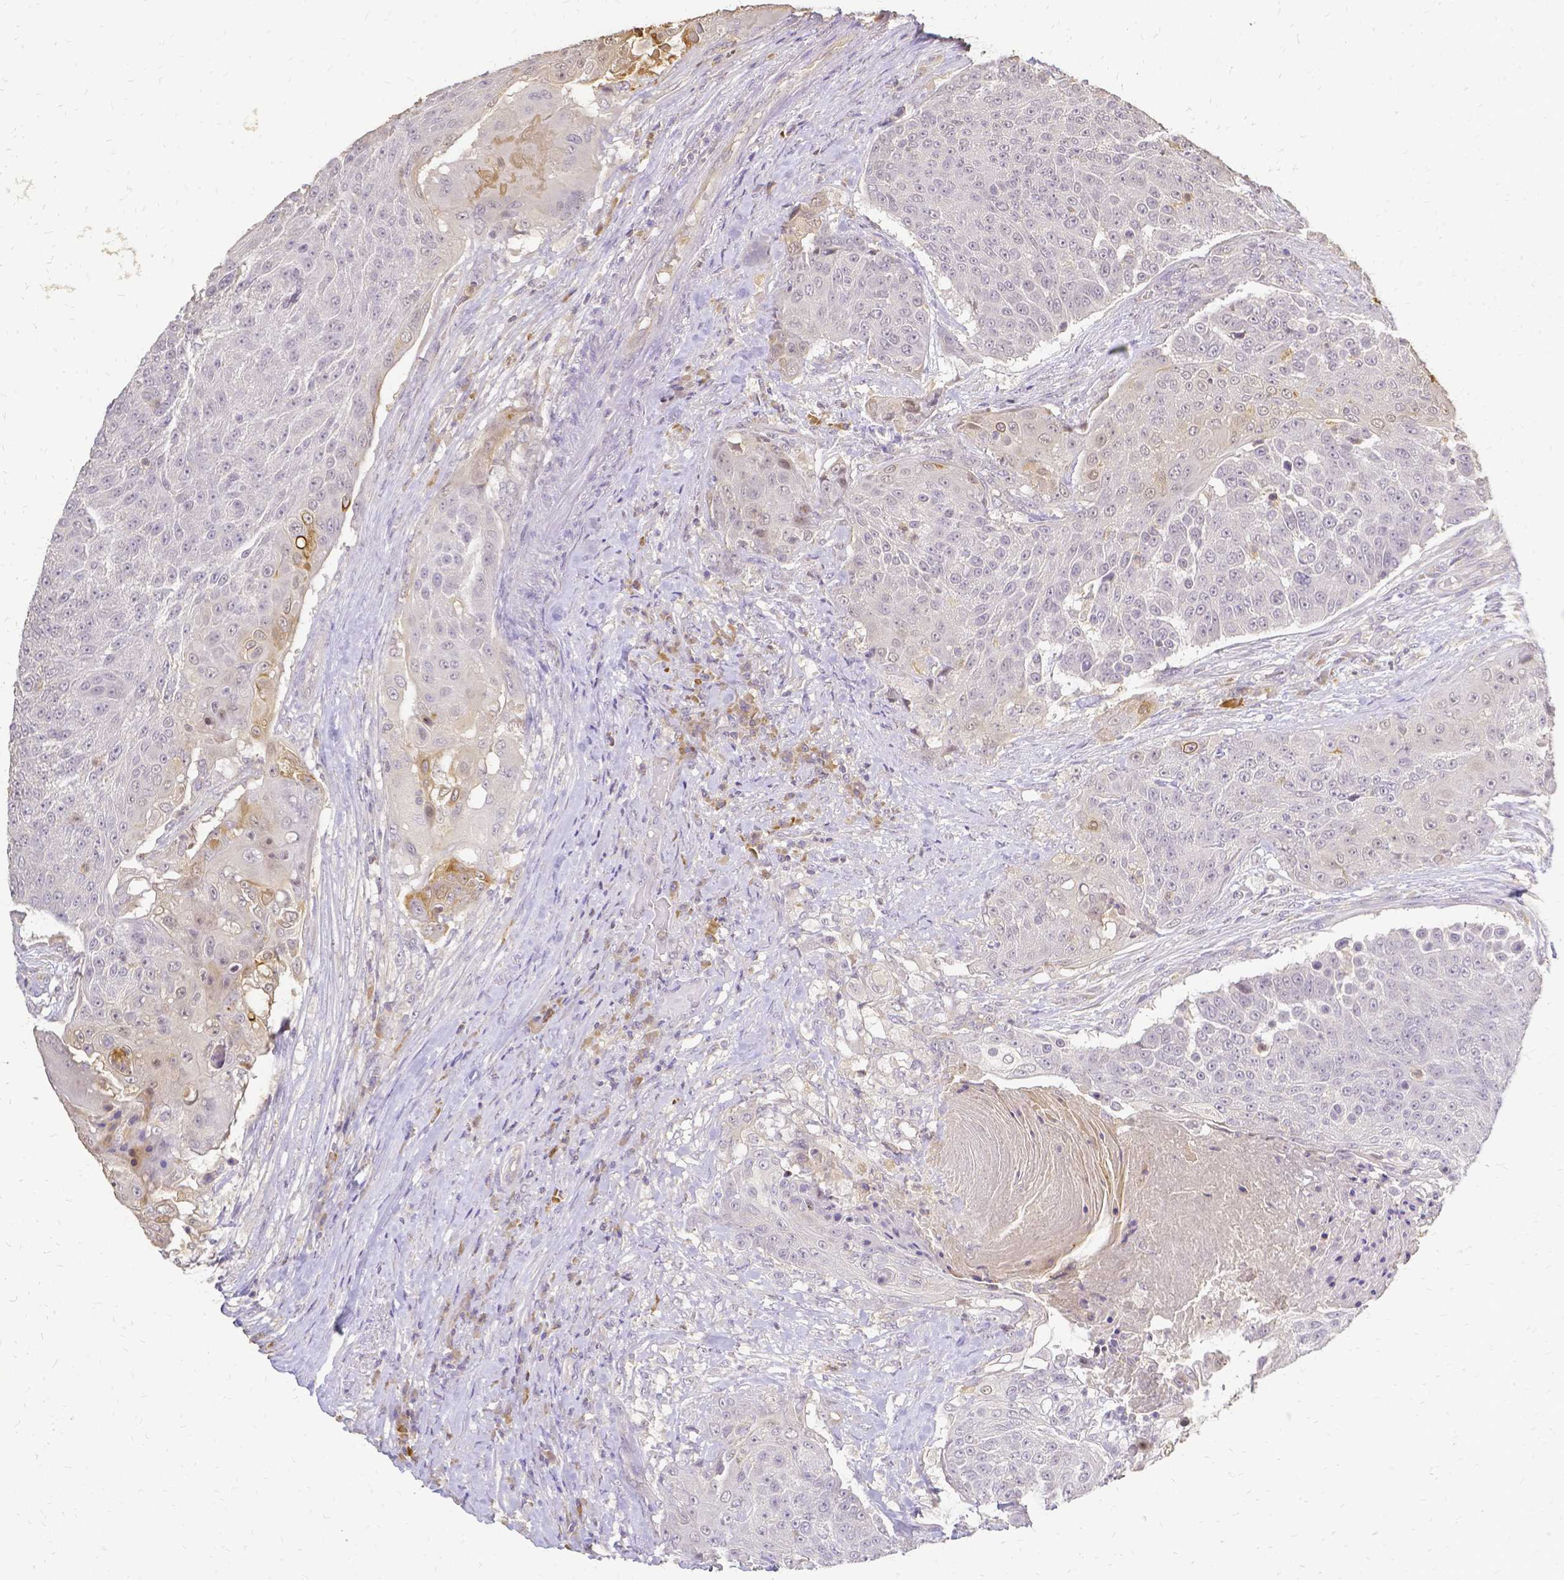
{"staining": {"intensity": "negative", "quantity": "none", "location": "none"}, "tissue": "urothelial cancer", "cell_type": "Tumor cells", "image_type": "cancer", "snomed": [{"axis": "morphology", "description": "Urothelial carcinoma, High grade"}, {"axis": "topography", "description": "Urinary bladder"}], "caption": "Tumor cells are negative for protein expression in human high-grade urothelial carcinoma.", "gene": "CIB1", "patient": {"sex": "female", "age": 63}}